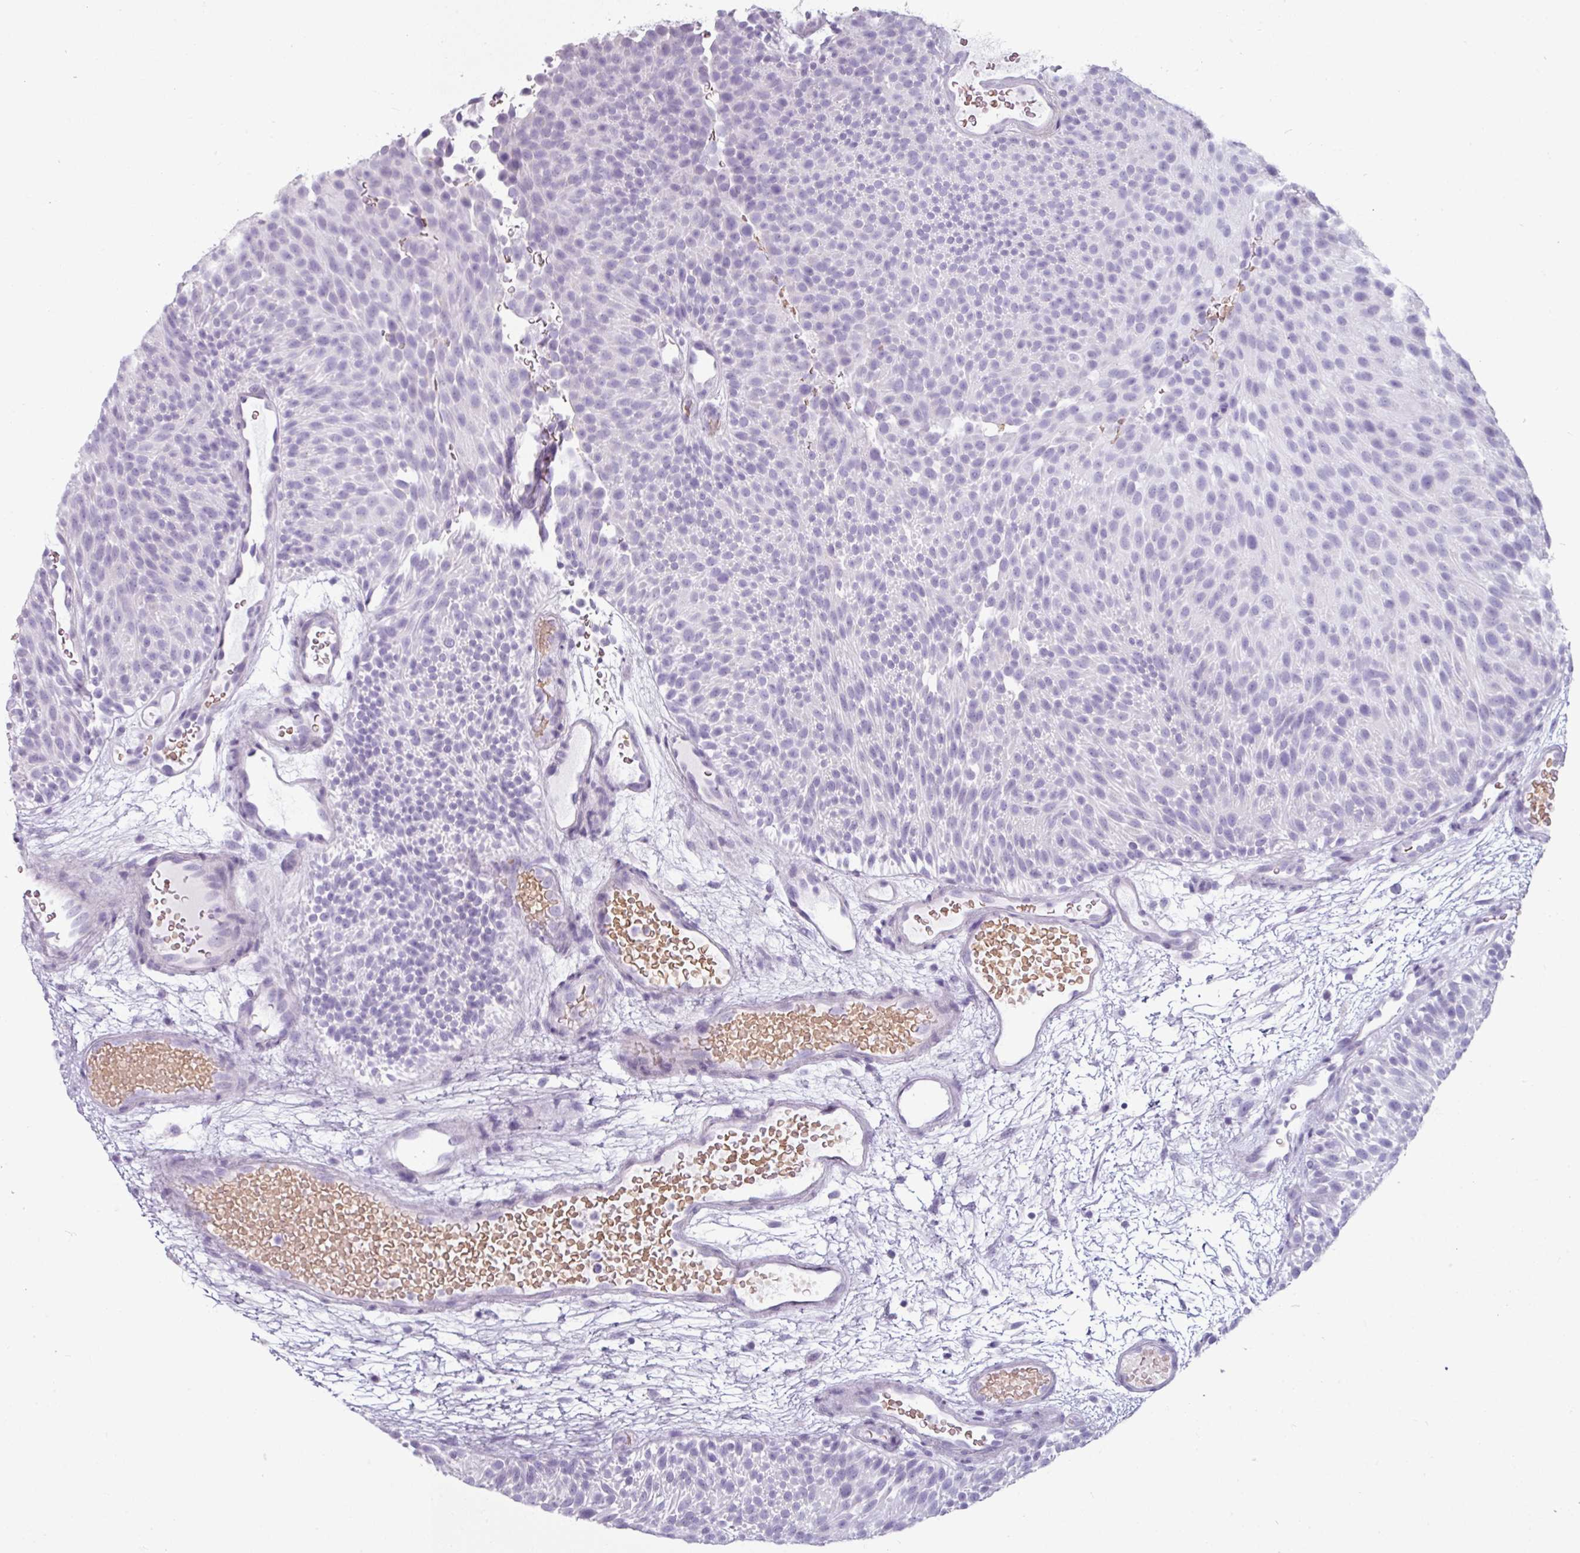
{"staining": {"intensity": "negative", "quantity": "none", "location": "none"}, "tissue": "urothelial cancer", "cell_type": "Tumor cells", "image_type": "cancer", "snomed": [{"axis": "morphology", "description": "Urothelial carcinoma, Low grade"}, {"axis": "topography", "description": "Urinary bladder"}], "caption": "Urothelial cancer was stained to show a protein in brown. There is no significant staining in tumor cells.", "gene": "CLCA1", "patient": {"sex": "male", "age": 78}}